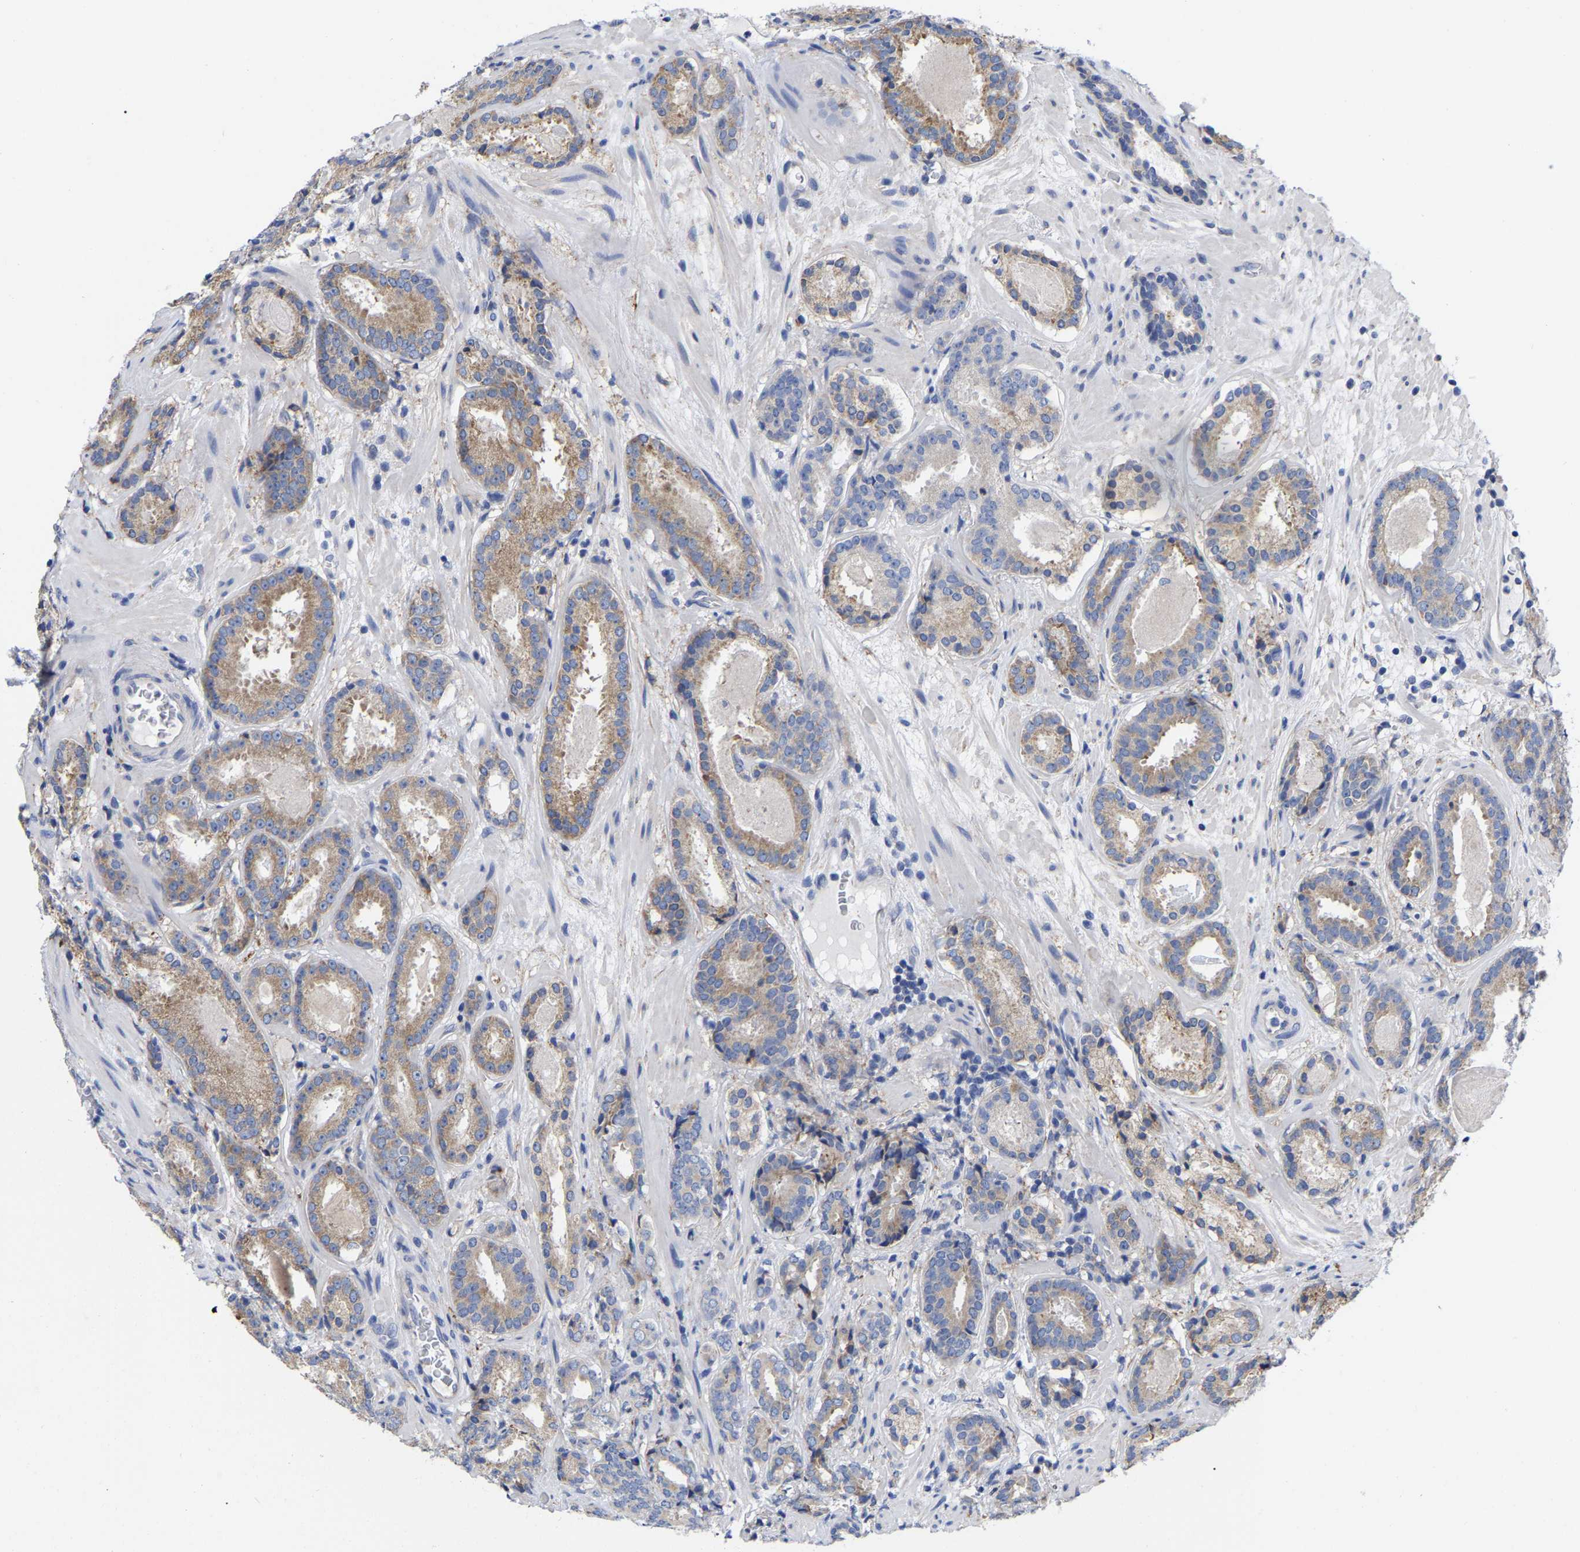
{"staining": {"intensity": "moderate", "quantity": "25%-75%", "location": "cytoplasmic/membranous"}, "tissue": "prostate cancer", "cell_type": "Tumor cells", "image_type": "cancer", "snomed": [{"axis": "morphology", "description": "Adenocarcinoma, Low grade"}, {"axis": "topography", "description": "Prostate"}], "caption": "Adenocarcinoma (low-grade) (prostate) stained for a protein (brown) shows moderate cytoplasmic/membranous positive expression in approximately 25%-75% of tumor cells.", "gene": "CFAP298", "patient": {"sex": "male", "age": 69}}